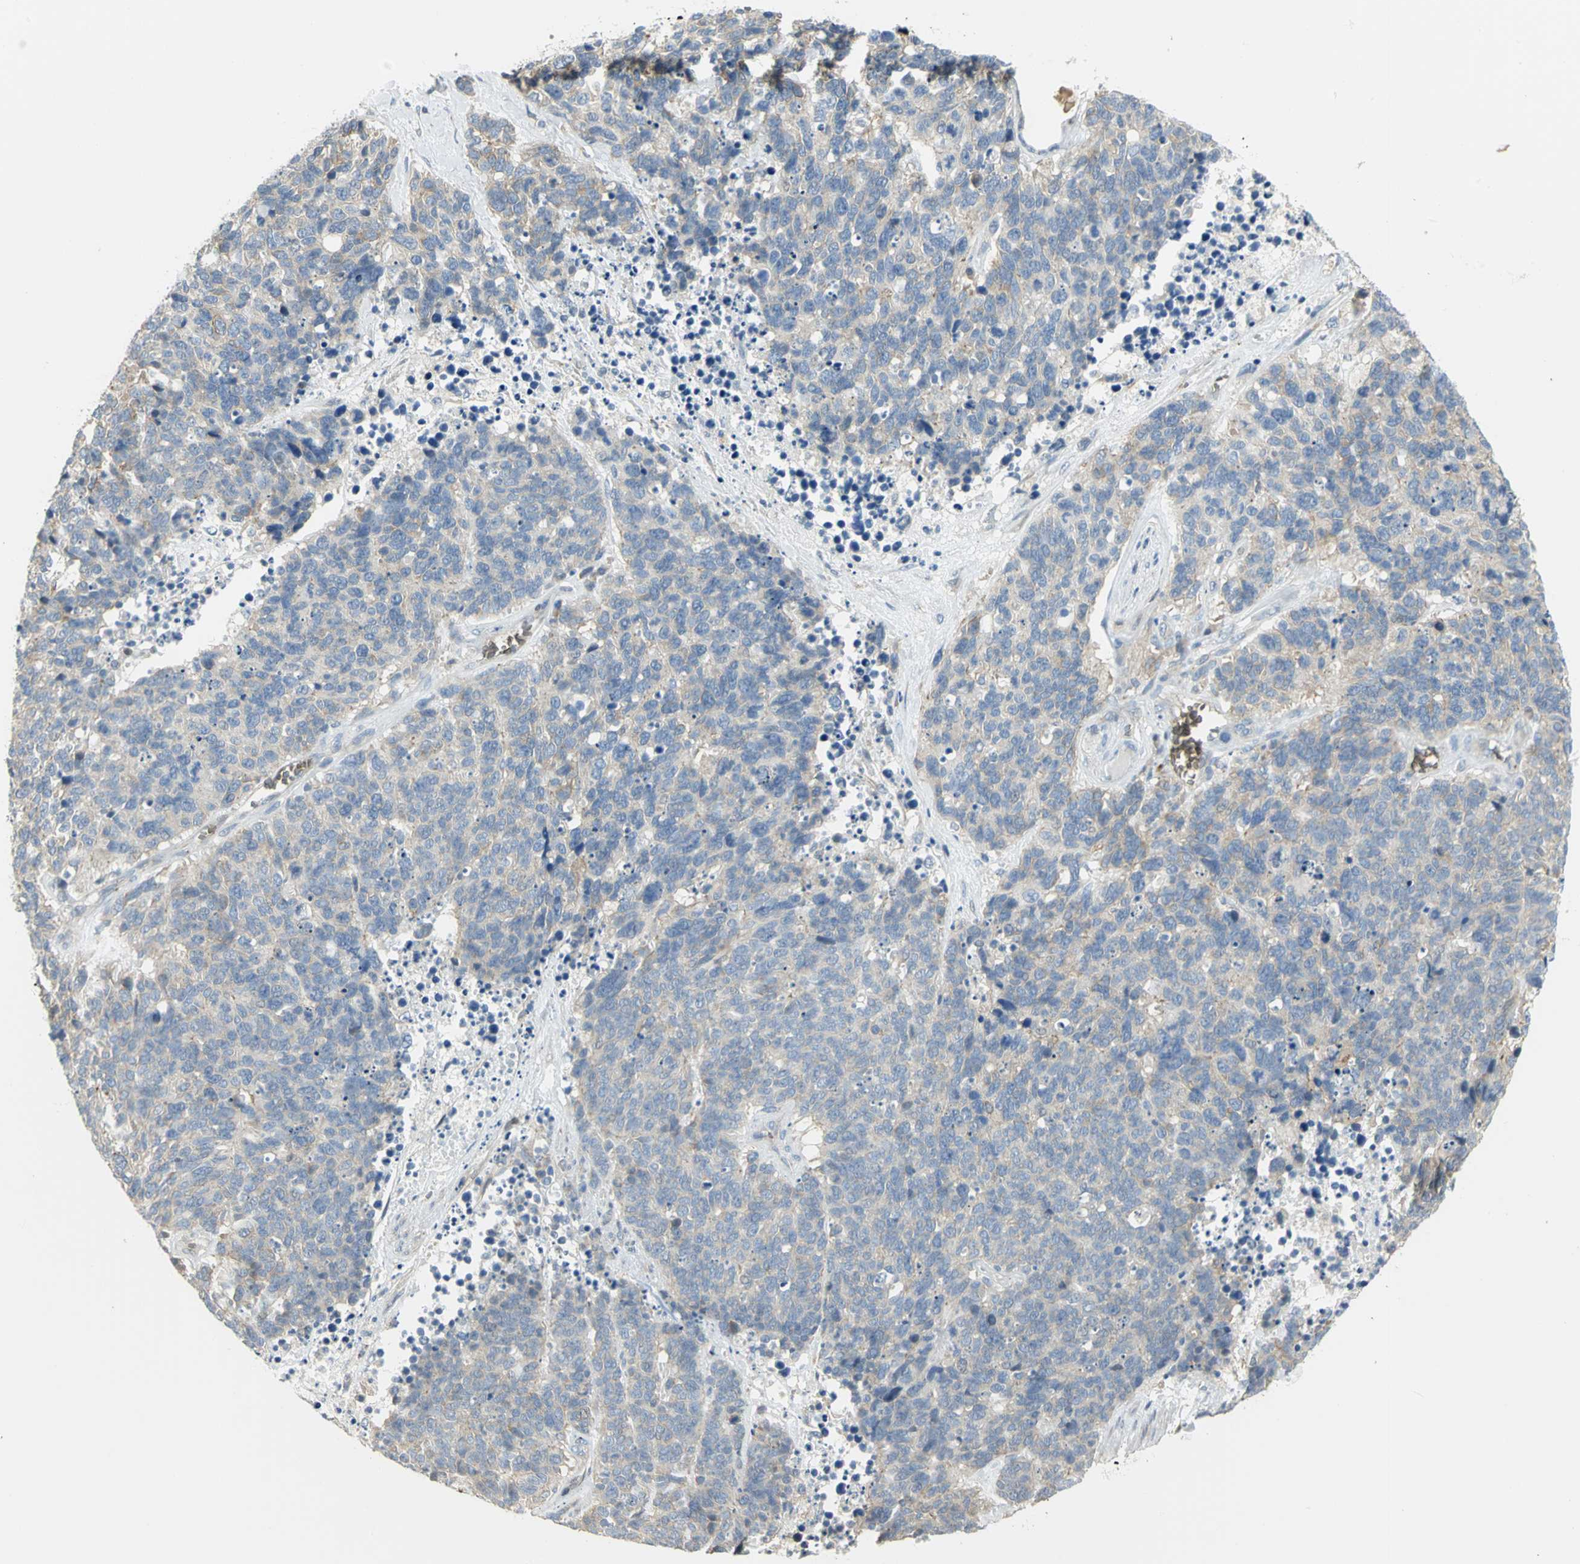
{"staining": {"intensity": "negative", "quantity": "none", "location": "none"}, "tissue": "lung cancer", "cell_type": "Tumor cells", "image_type": "cancer", "snomed": [{"axis": "morphology", "description": "Neoplasm, malignant, NOS"}, {"axis": "topography", "description": "Lung"}], "caption": "Immunohistochemistry histopathology image of neoplastic tissue: lung cancer stained with DAB (3,3'-diaminobenzidine) shows no significant protein expression in tumor cells. (Brightfield microscopy of DAB (3,3'-diaminobenzidine) immunohistochemistry (IHC) at high magnification).", "gene": "ANK1", "patient": {"sex": "female", "age": 58}}